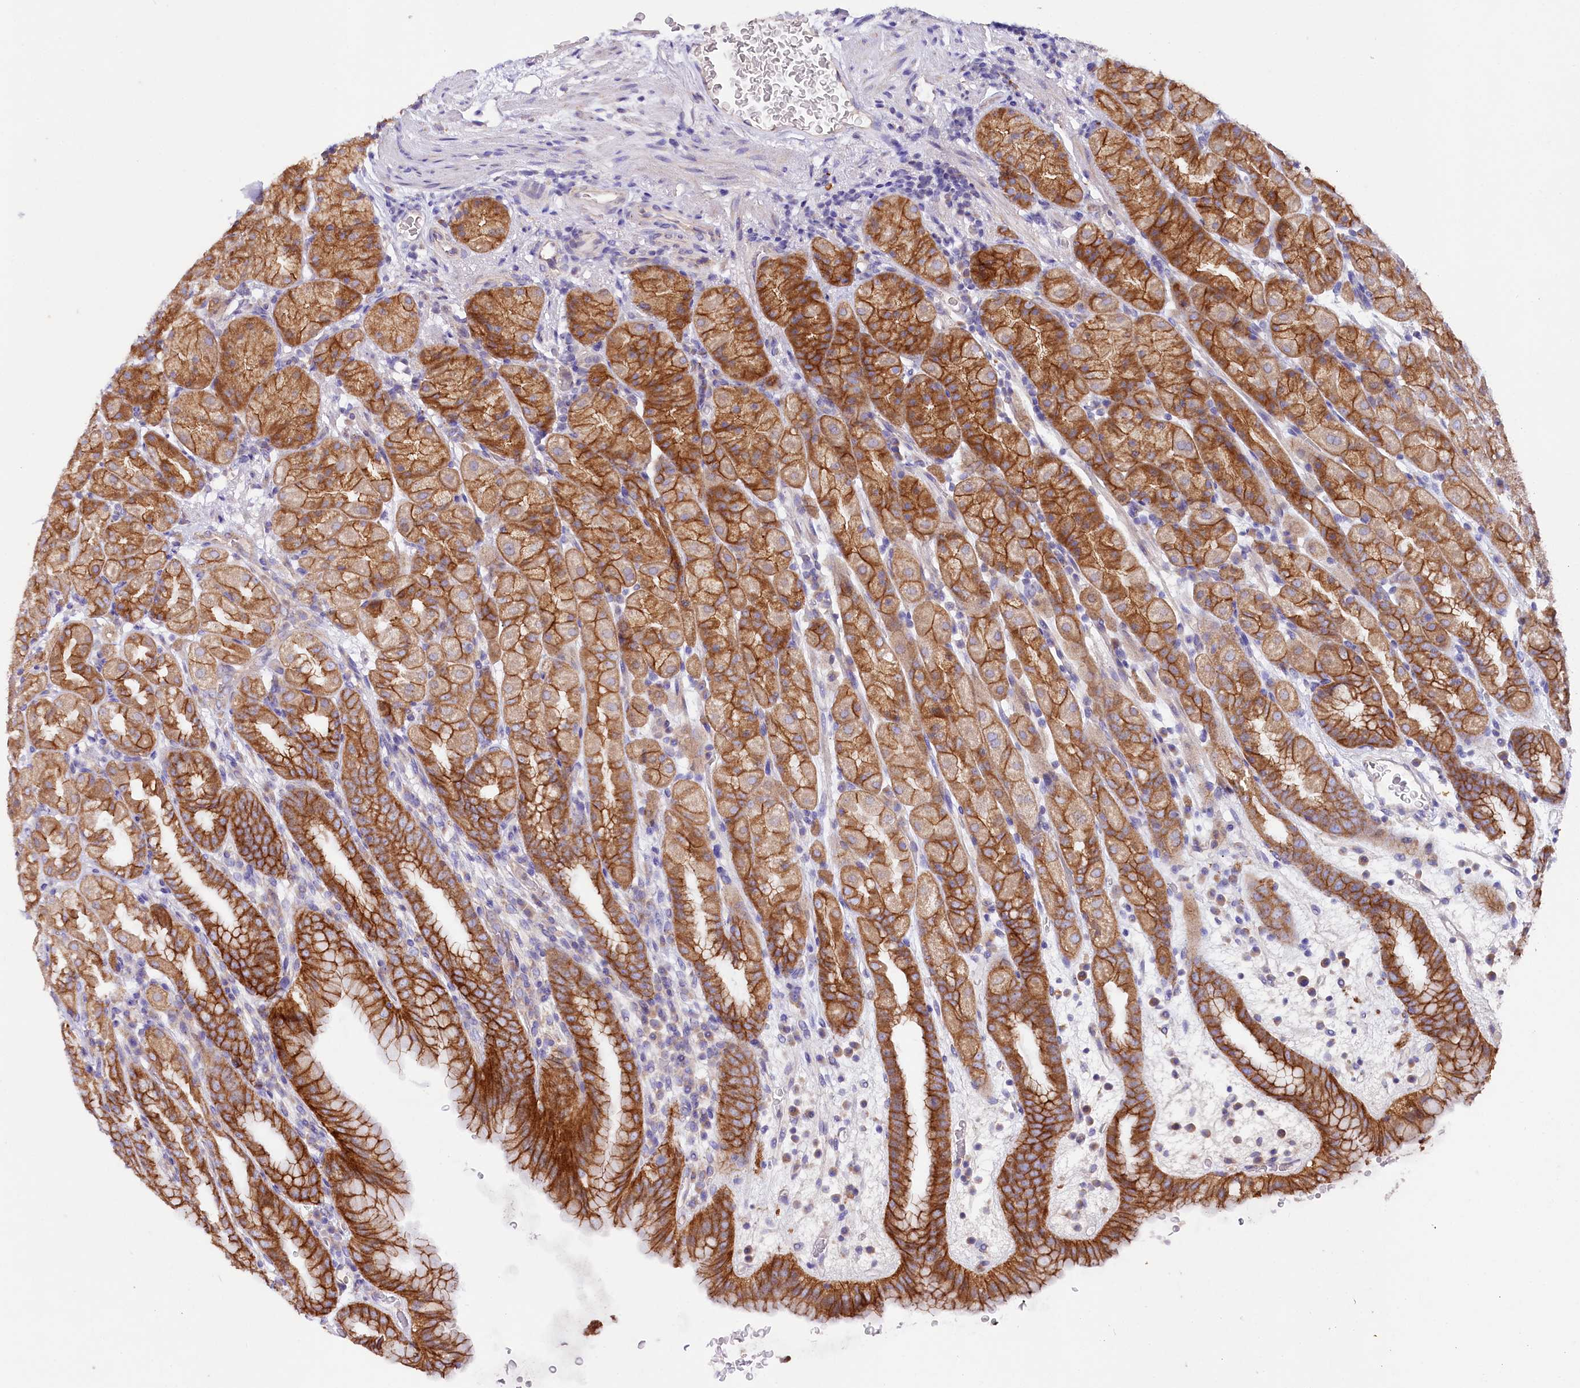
{"staining": {"intensity": "strong", "quantity": ">75%", "location": "cytoplasmic/membranous"}, "tissue": "stomach", "cell_type": "Glandular cells", "image_type": "normal", "snomed": [{"axis": "morphology", "description": "Normal tissue, NOS"}, {"axis": "topography", "description": "Stomach, upper"}], "caption": "A histopathology image of stomach stained for a protein demonstrates strong cytoplasmic/membranous brown staining in glandular cells. The protein is shown in brown color, while the nuclei are stained blue.", "gene": "SACM1L", "patient": {"sex": "male", "age": 68}}